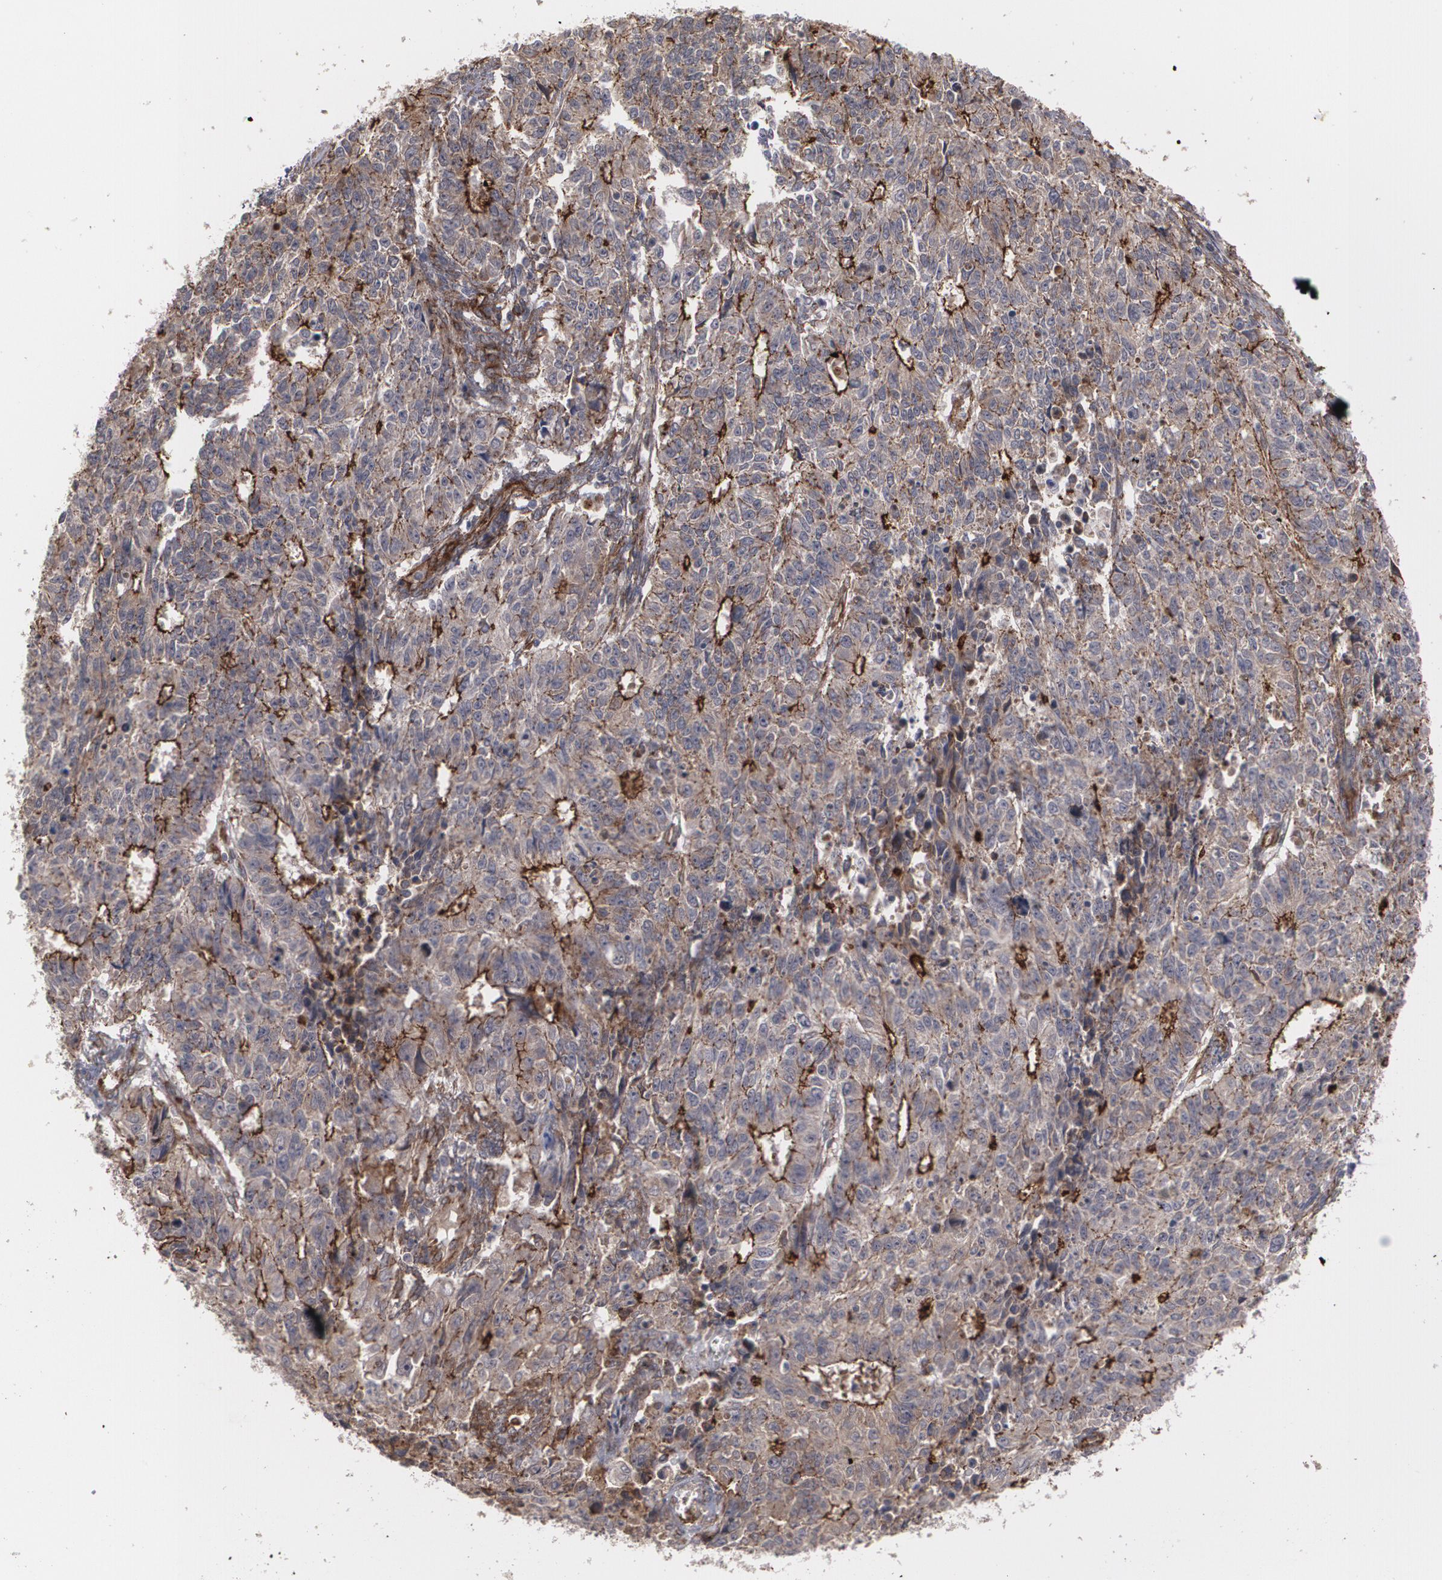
{"staining": {"intensity": "moderate", "quantity": ">75%", "location": "cytoplasmic/membranous"}, "tissue": "endometrial cancer", "cell_type": "Tumor cells", "image_type": "cancer", "snomed": [{"axis": "morphology", "description": "Adenocarcinoma, NOS"}, {"axis": "topography", "description": "Endometrium"}], "caption": "Immunohistochemical staining of endometrial adenocarcinoma exhibits medium levels of moderate cytoplasmic/membranous protein expression in approximately >75% of tumor cells.", "gene": "TJP1", "patient": {"sex": "female", "age": 42}}